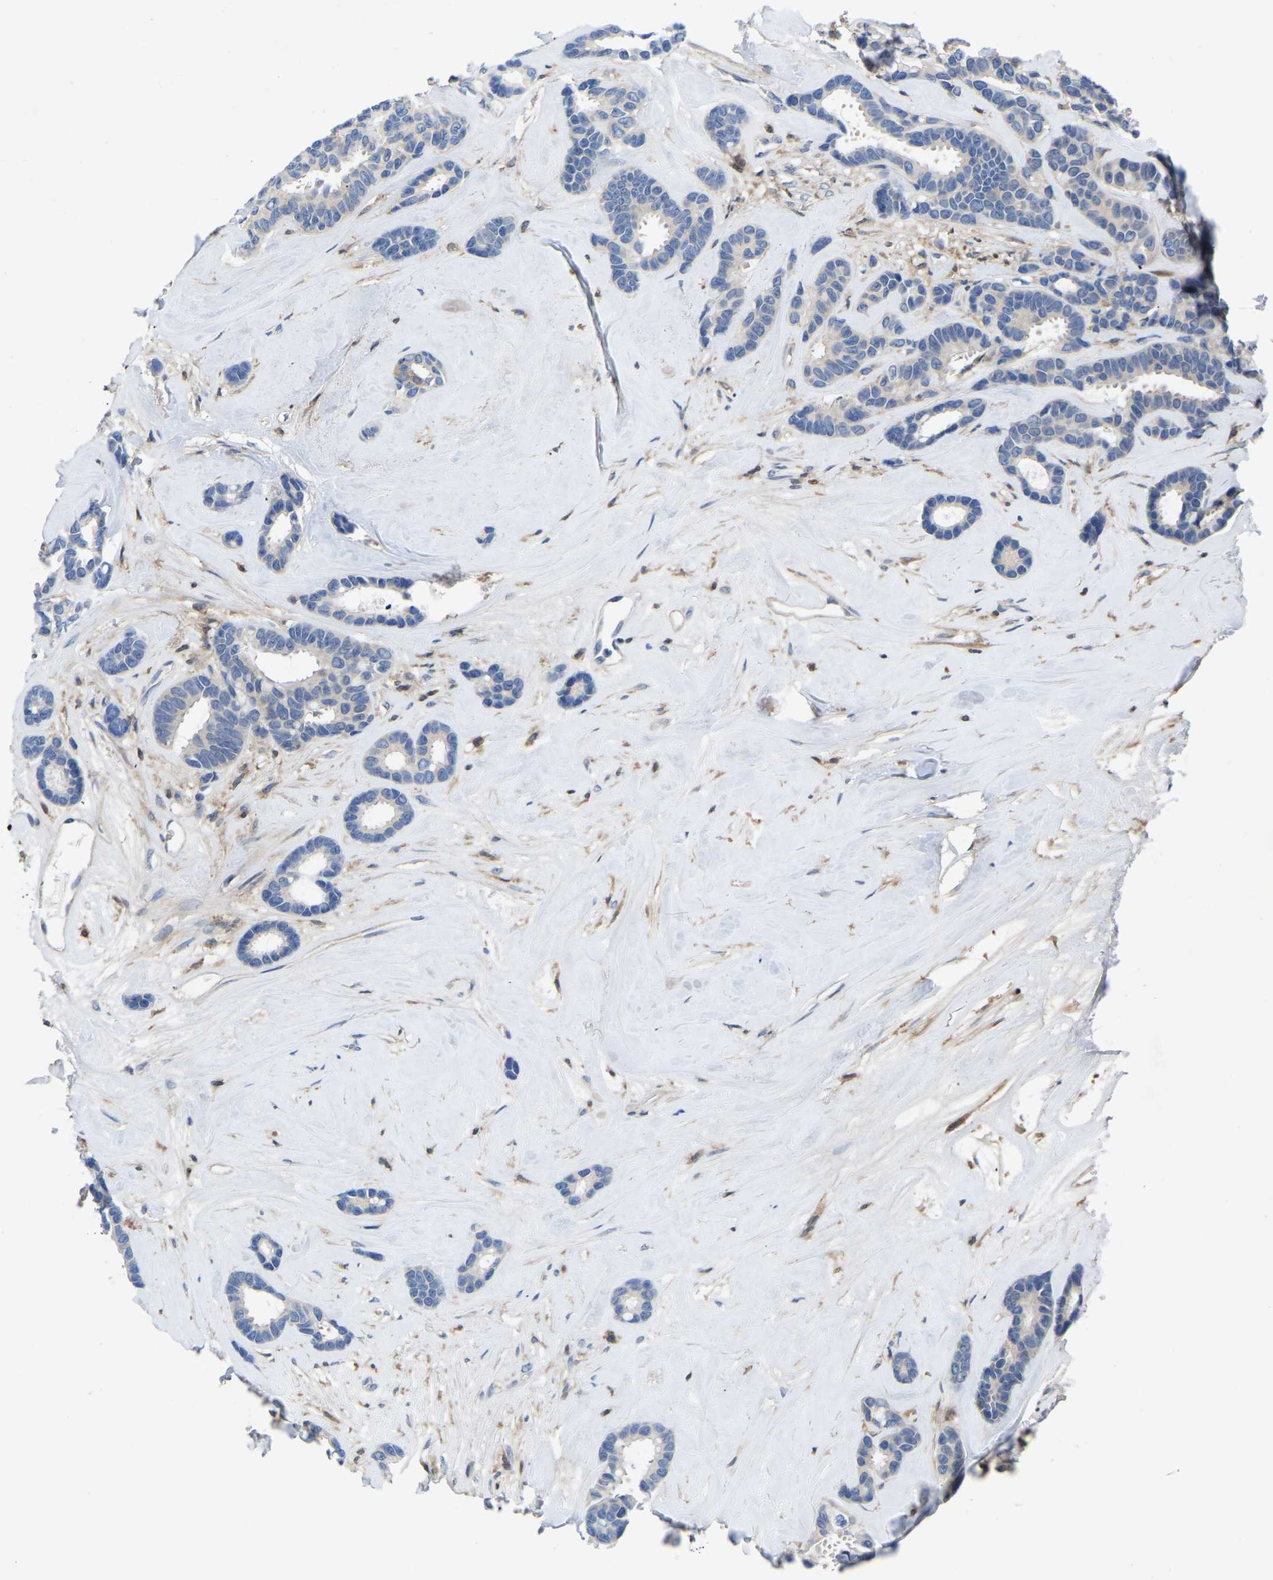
{"staining": {"intensity": "negative", "quantity": "none", "location": "none"}, "tissue": "breast cancer", "cell_type": "Tumor cells", "image_type": "cancer", "snomed": [{"axis": "morphology", "description": "Duct carcinoma"}, {"axis": "topography", "description": "Breast"}], "caption": "Immunohistochemistry (IHC) micrograph of neoplastic tissue: human invasive ductal carcinoma (breast) stained with DAB (3,3'-diaminobenzidine) displays no significant protein expression in tumor cells.", "gene": "ATG2B", "patient": {"sex": "female", "age": 87}}